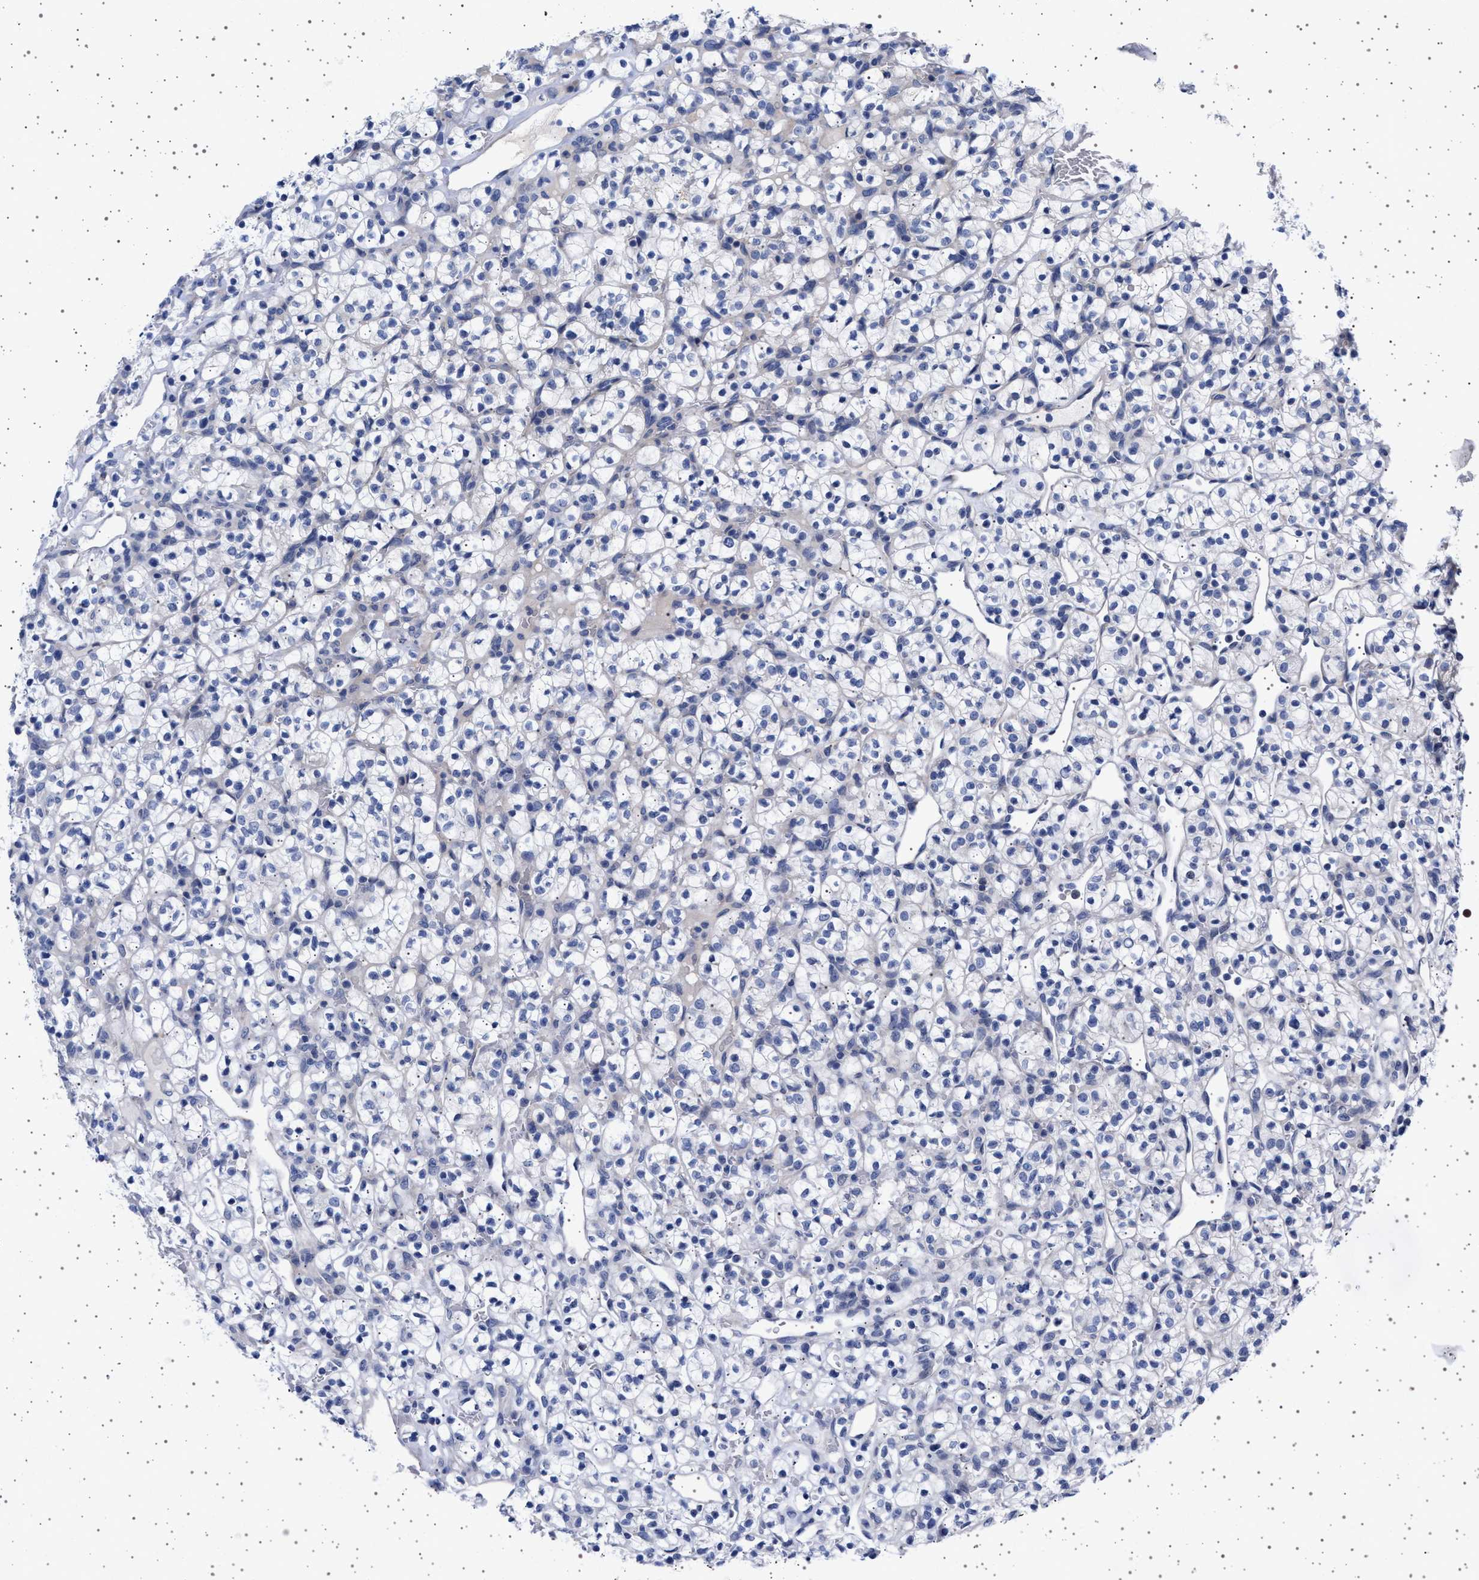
{"staining": {"intensity": "negative", "quantity": "none", "location": "none"}, "tissue": "renal cancer", "cell_type": "Tumor cells", "image_type": "cancer", "snomed": [{"axis": "morphology", "description": "Adenocarcinoma, NOS"}, {"axis": "topography", "description": "Kidney"}], "caption": "Immunohistochemical staining of human renal adenocarcinoma exhibits no significant positivity in tumor cells.", "gene": "TRMT10B", "patient": {"sex": "female", "age": 57}}